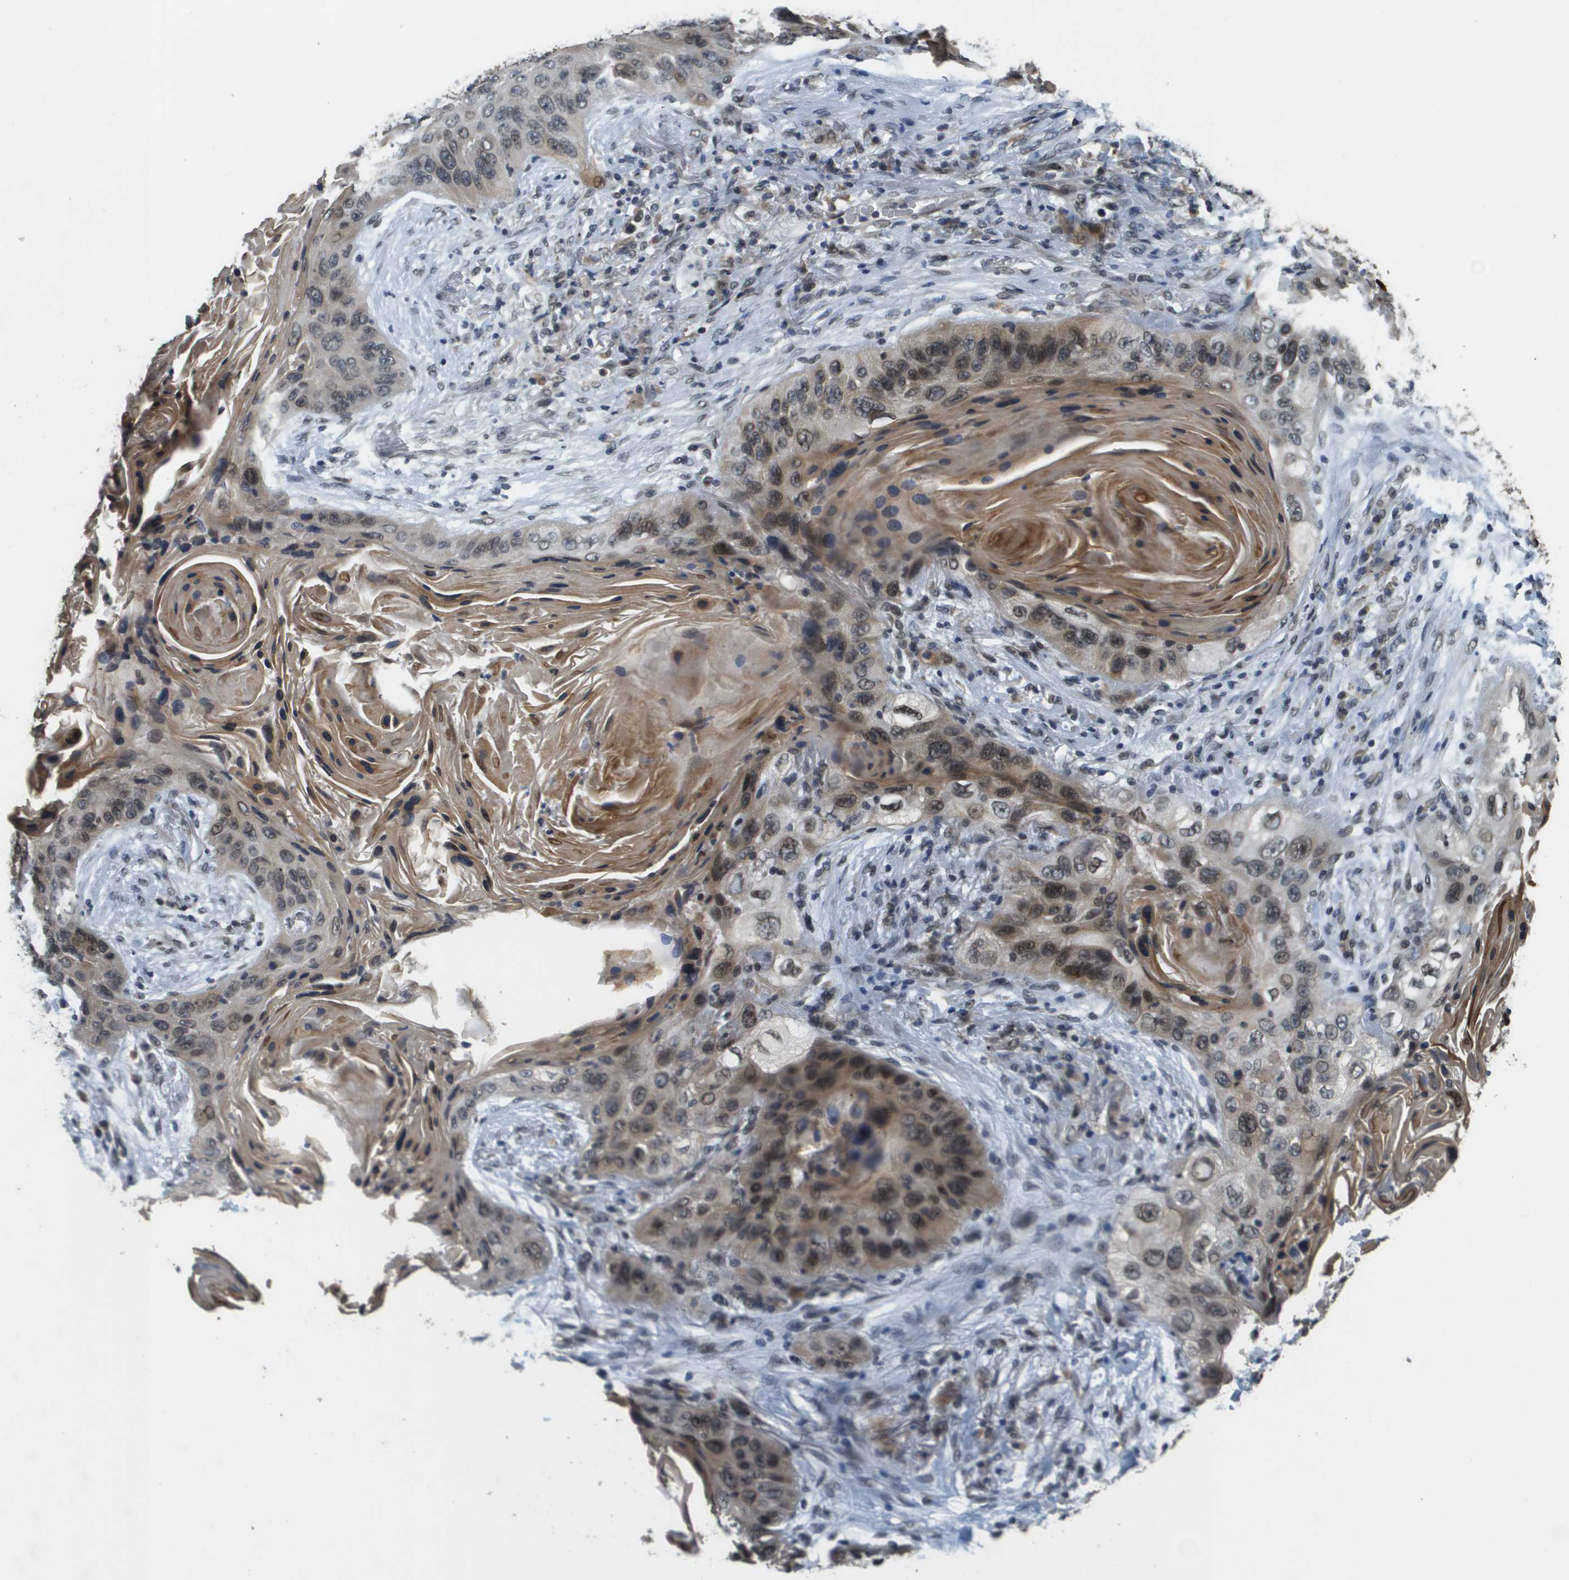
{"staining": {"intensity": "moderate", "quantity": ">75%", "location": "cytoplasmic/membranous,nuclear"}, "tissue": "lung cancer", "cell_type": "Tumor cells", "image_type": "cancer", "snomed": [{"axis": "morphology", "description": "Squamous cell carcinoma, NOS"}, {"axis": "topography", "description": "Lung"}], "caption": "High-magnification brightfield microscopy of lung cancer (squamous cell carcinoma) stained with DAB (brown) and counterstained with hematoxylin (blue). tumor cells exhibit moderate cytoplasmic/membranous and nuclear staining is present in approximately>75% of cells.", "gene": "FANCC", "patient": {"sex": "female", "age": 67}}